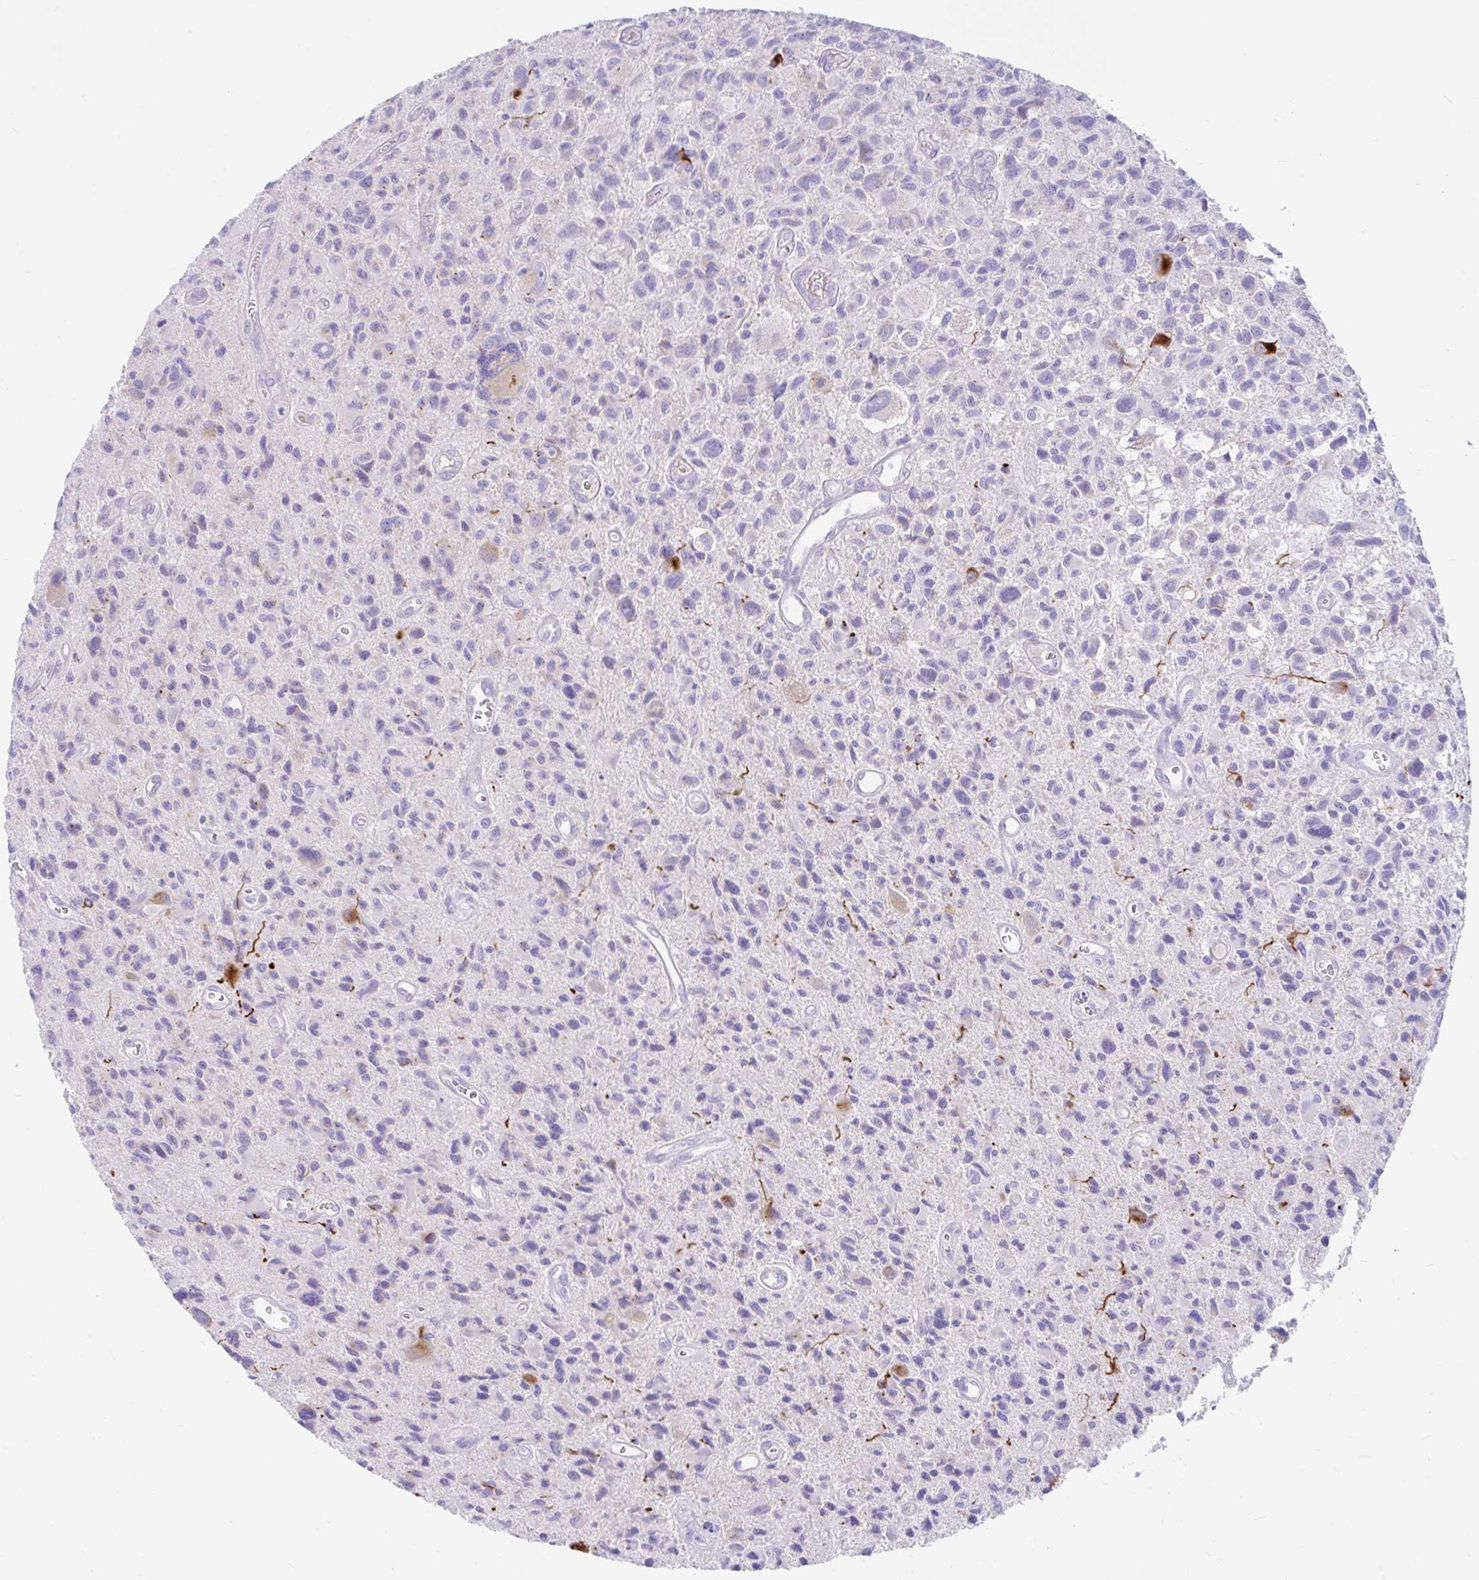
{"staining": {"intensity": "strong", "quantity": "<25%", "location": "cytoplasmic/membranous"}, "tissue": "glioma", "cell_type": "Tumor cells", "image_type": "cancer", "snomed": [{"axis": "morphology", "description": "Glioma, malignant, High grade"}, {"axis": "topography", "description": "Brain"}], "caption": "Immunohistochemistry (IHC) image of neoplastic tissue: malignant high-grade glioma stained using immunohistochemistry (IHC) displays medium levels of strong protein expression localized specifically in the cytoplasmic/membranous of tumor cells, appearing as a cytoplasmic/membranous brown color.", "gene": "CCSAP", "patient": {"sex": "male", "age": 76}}